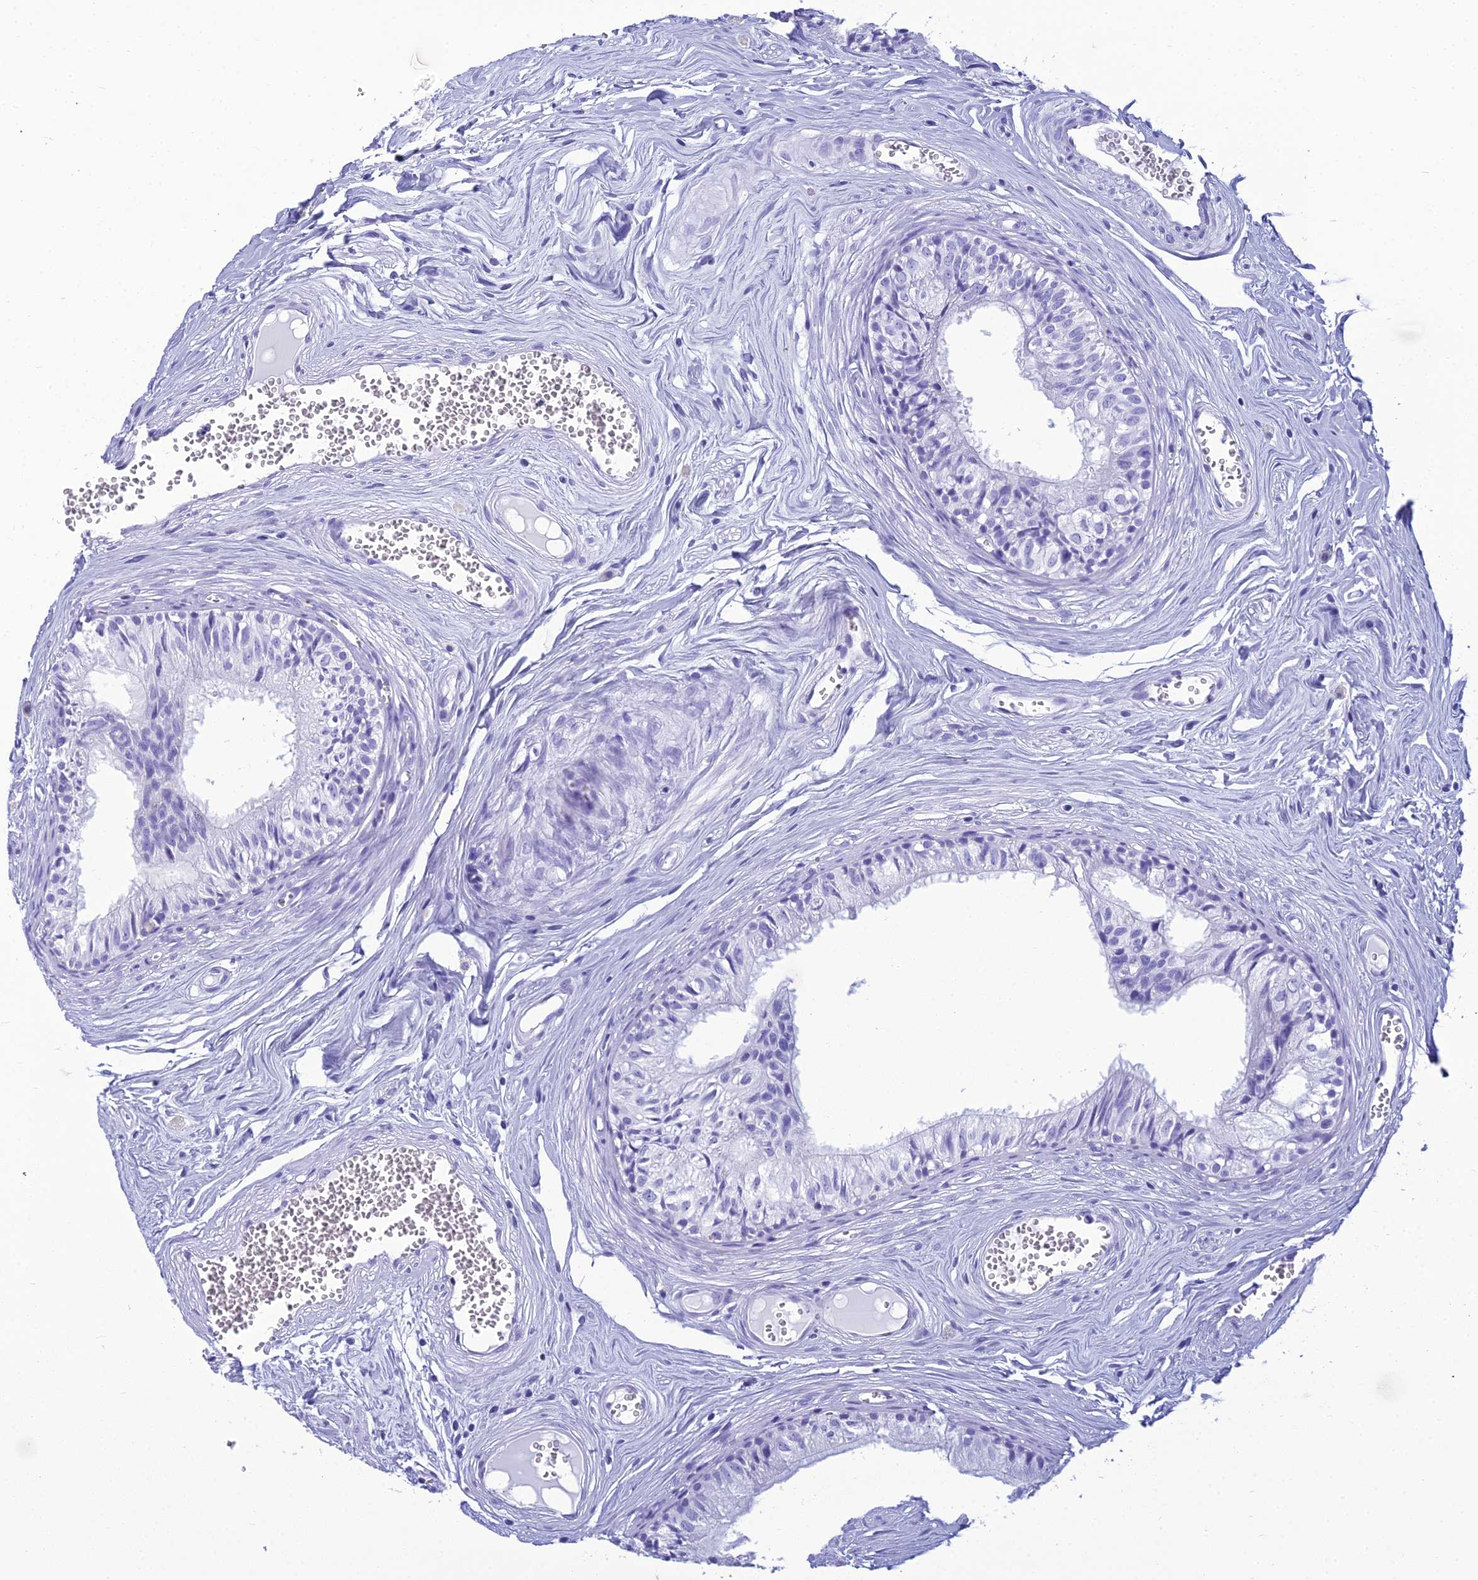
{"staining": {"intensity": "negative", "quantity": "none", "location": "none"}, "tissue": "epididymis", "cell_type": "Glandular cells", "image_type": "normal", "snomed": [{"axis": "morphology", "description": "Normal tissue, NOS"}, {"axis": "topography", "description": "Epididymis"}], "caption": "Glandular cells show no significant expression in unremarkable epididymis. (Brightfield microscopy of DAB immunohistochemistry (IHC) at high magnification).", "gene": "ZNF442", "patient": {"sex": "male", "age": 36}}